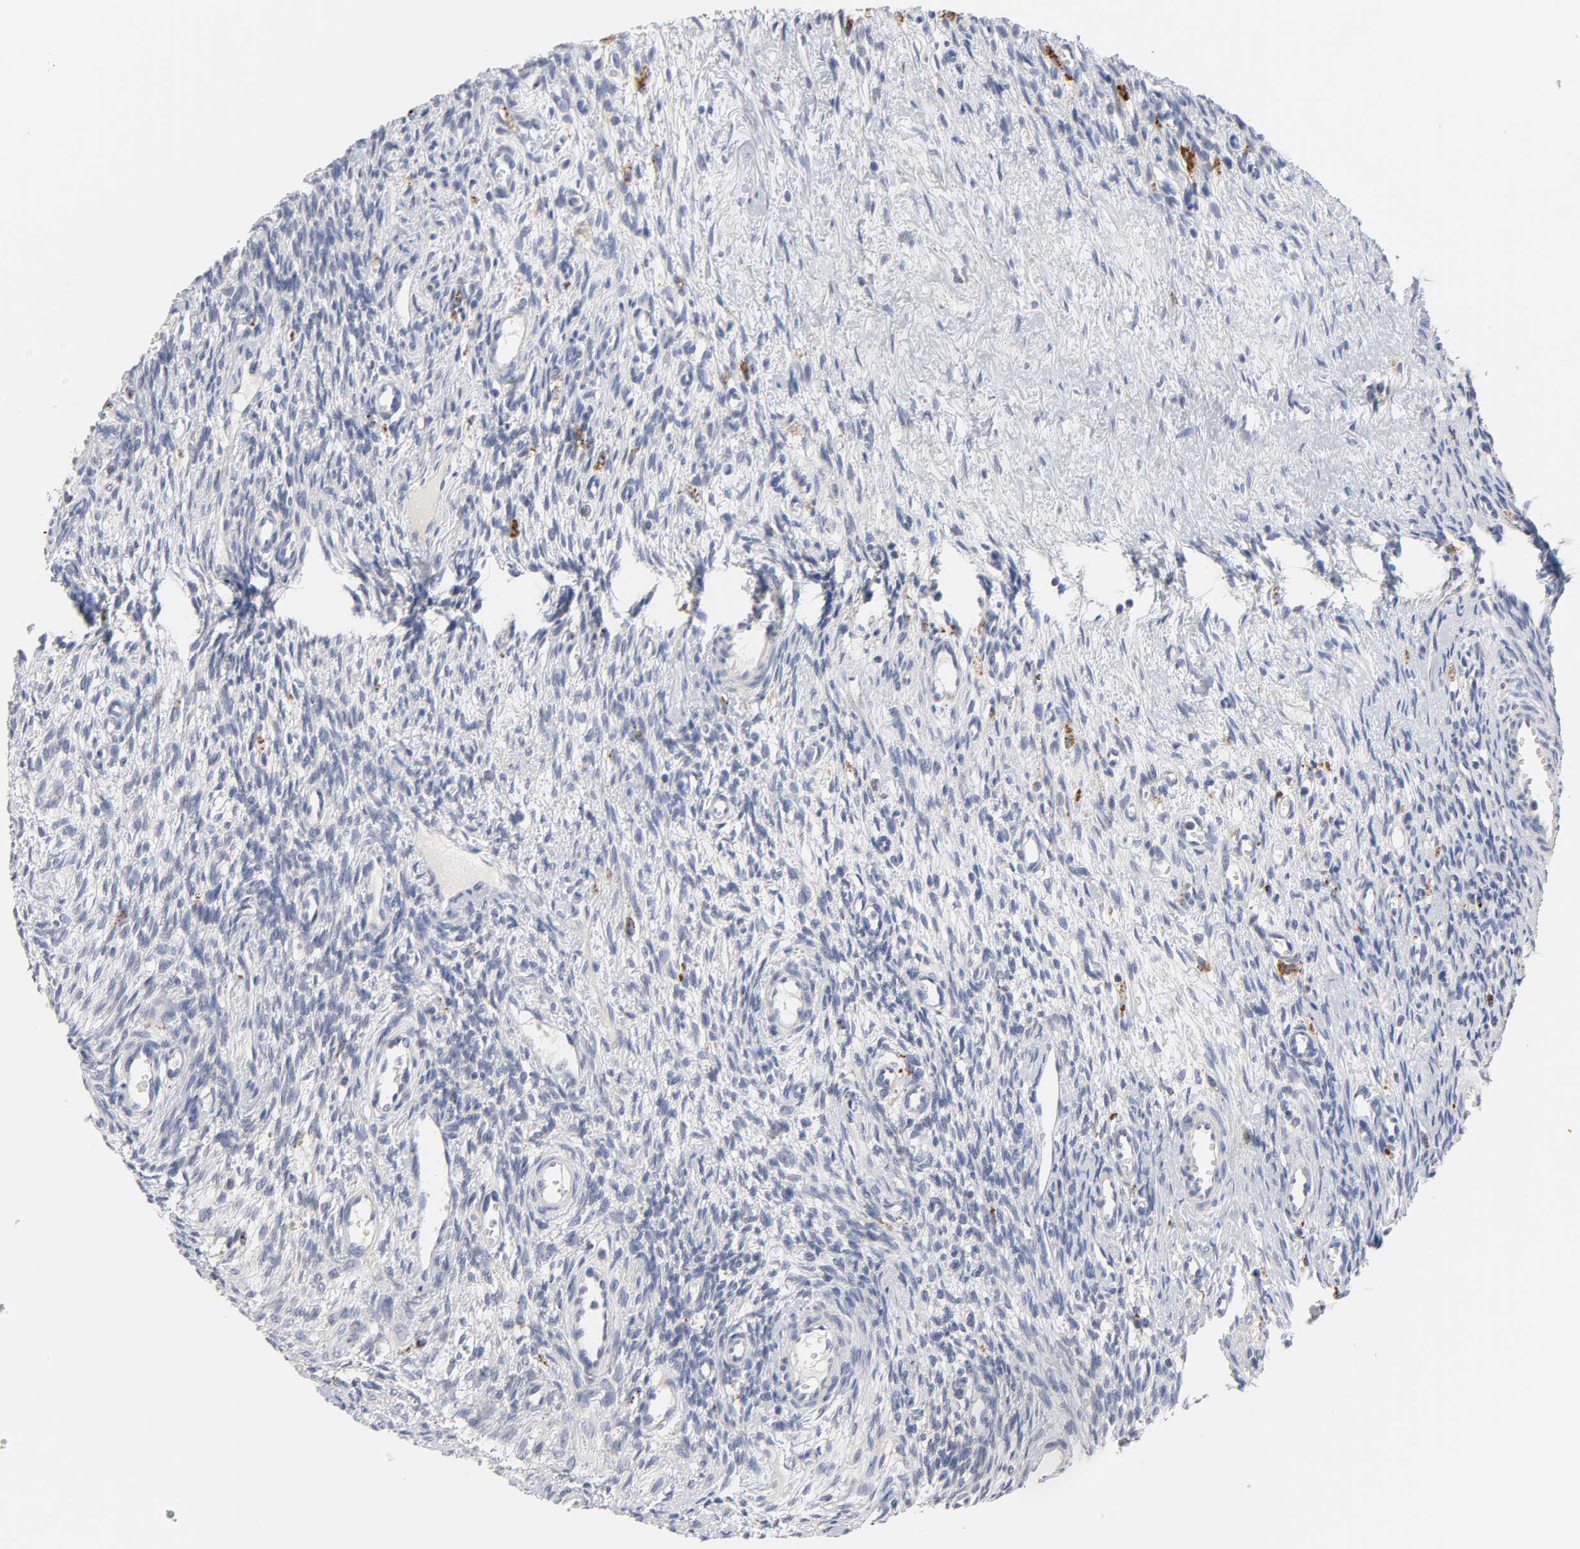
{"staining": {"intensity": "negative", "quantity": "none", "location": "none"}, "tissue": "ovary", "cell_type": "Ovarian stroma cells", "image_type": "normal", "snomed": [{"axis": "morphology", "description": "Normal tissue, NOS"}, {"axis": "topography", "description": "Ovary"}], "caption": "Image shows no significant protein expression in ovarian stroma cells of normal ovary. (DAB (3,3'-diaminobenzidine) IHC, high magnification).", "gene": "C17orf75", "patient": {"sex": "female", "age": 33}}